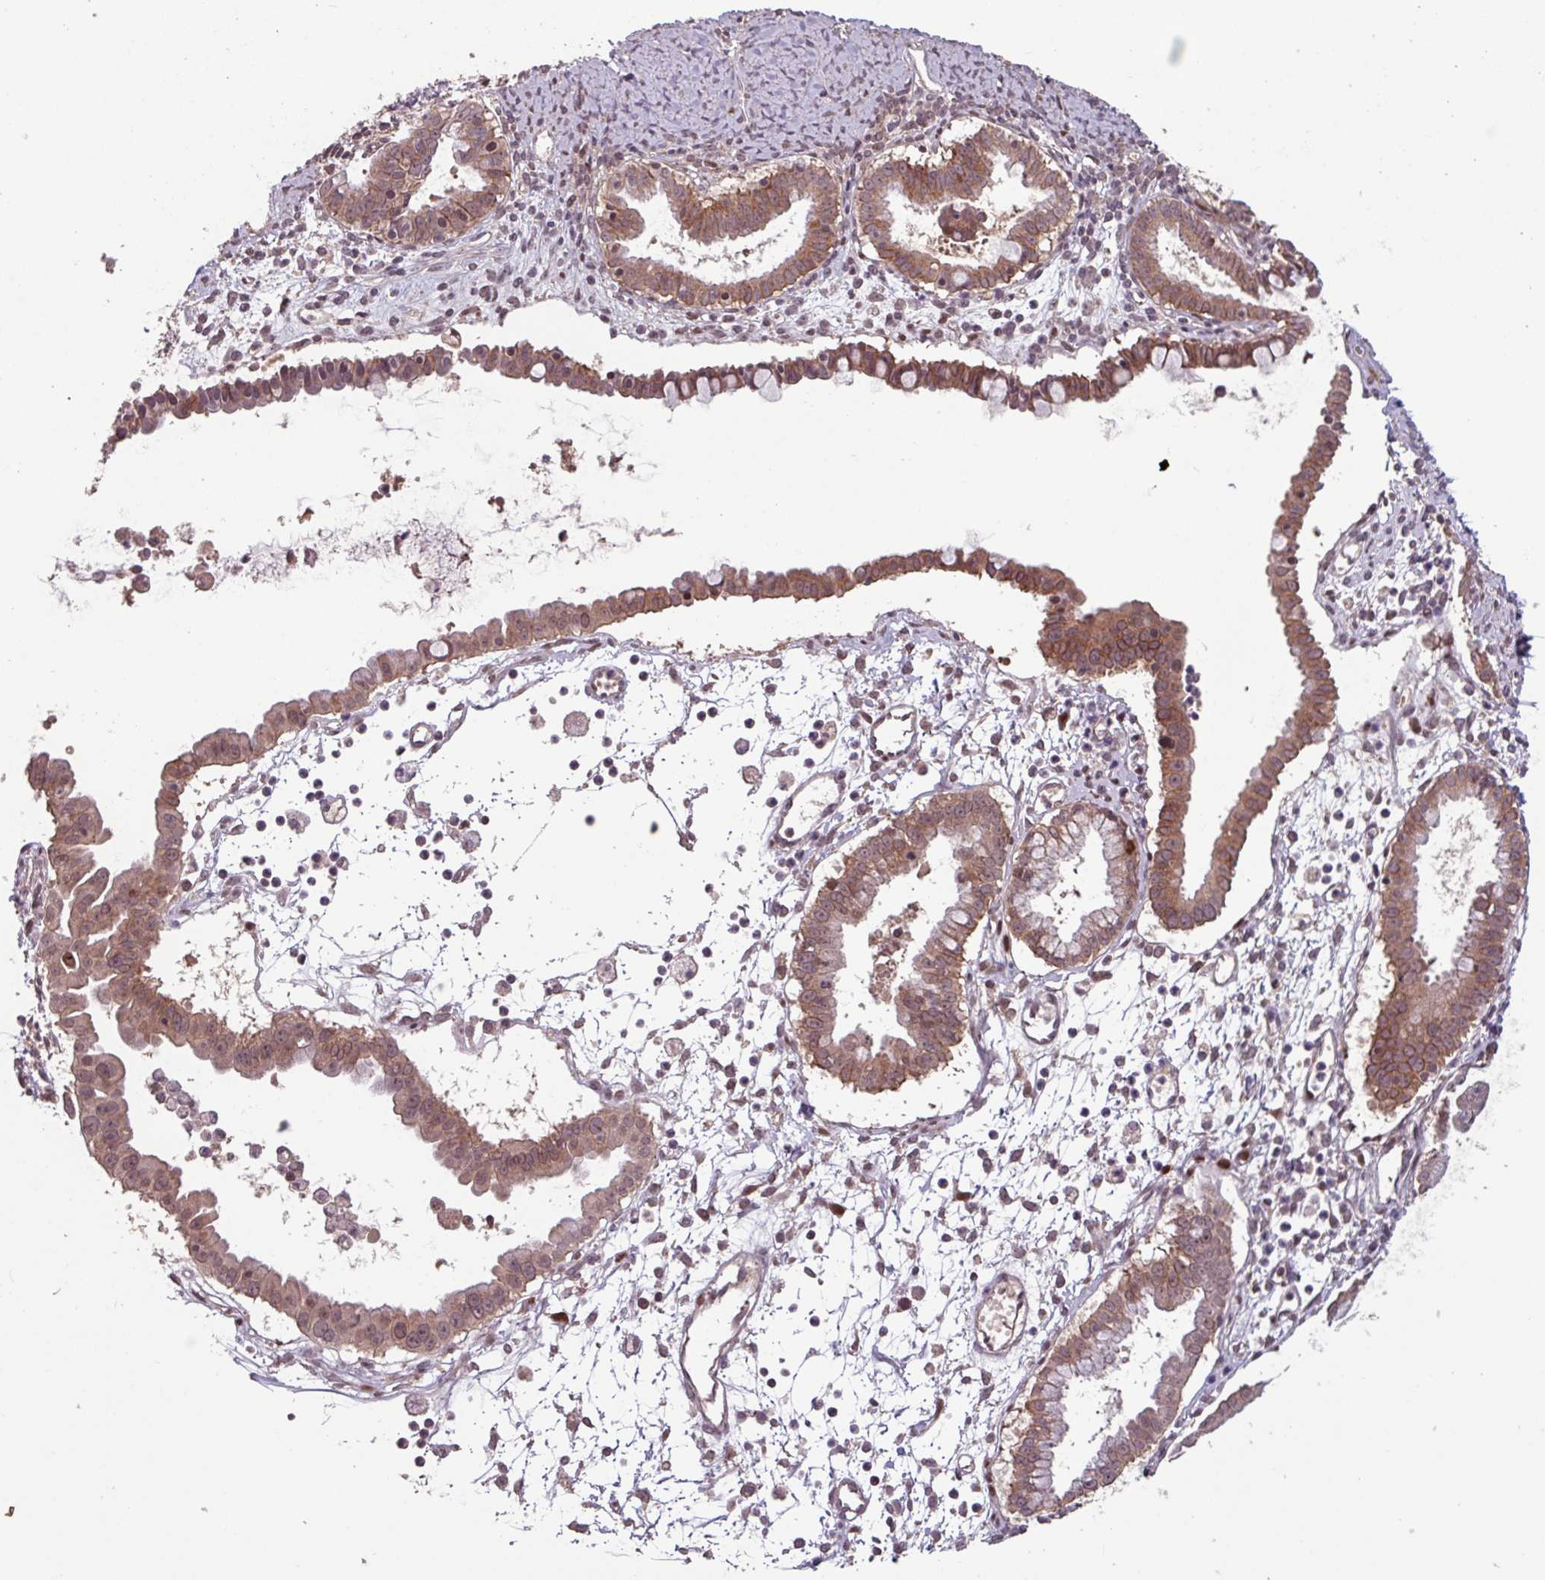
{"staining": {"intensity": "moderate", "quantity": ">75%", "location": "cytoplasmic/membranous"}, "tissue": "ovarian cancer", "cell_type": "Tumor cells", "image_type": "cancer", "snomed": [{"axis": "morphology", "description": "Cystadenocarcinoma, mucinous, NOS"}, {"axis": "topography", "description": "Ovary"}], "caption": "This photomicrograph reveals immunohistochemistry staining of ovarian mucinous cystadenocarcinoma, with medium moderate cytoplasmic/membranous staining in approximately >75% of tumor cells.", "gene": "TMEM88", "patient": {"sex": "female", "age": 61}}